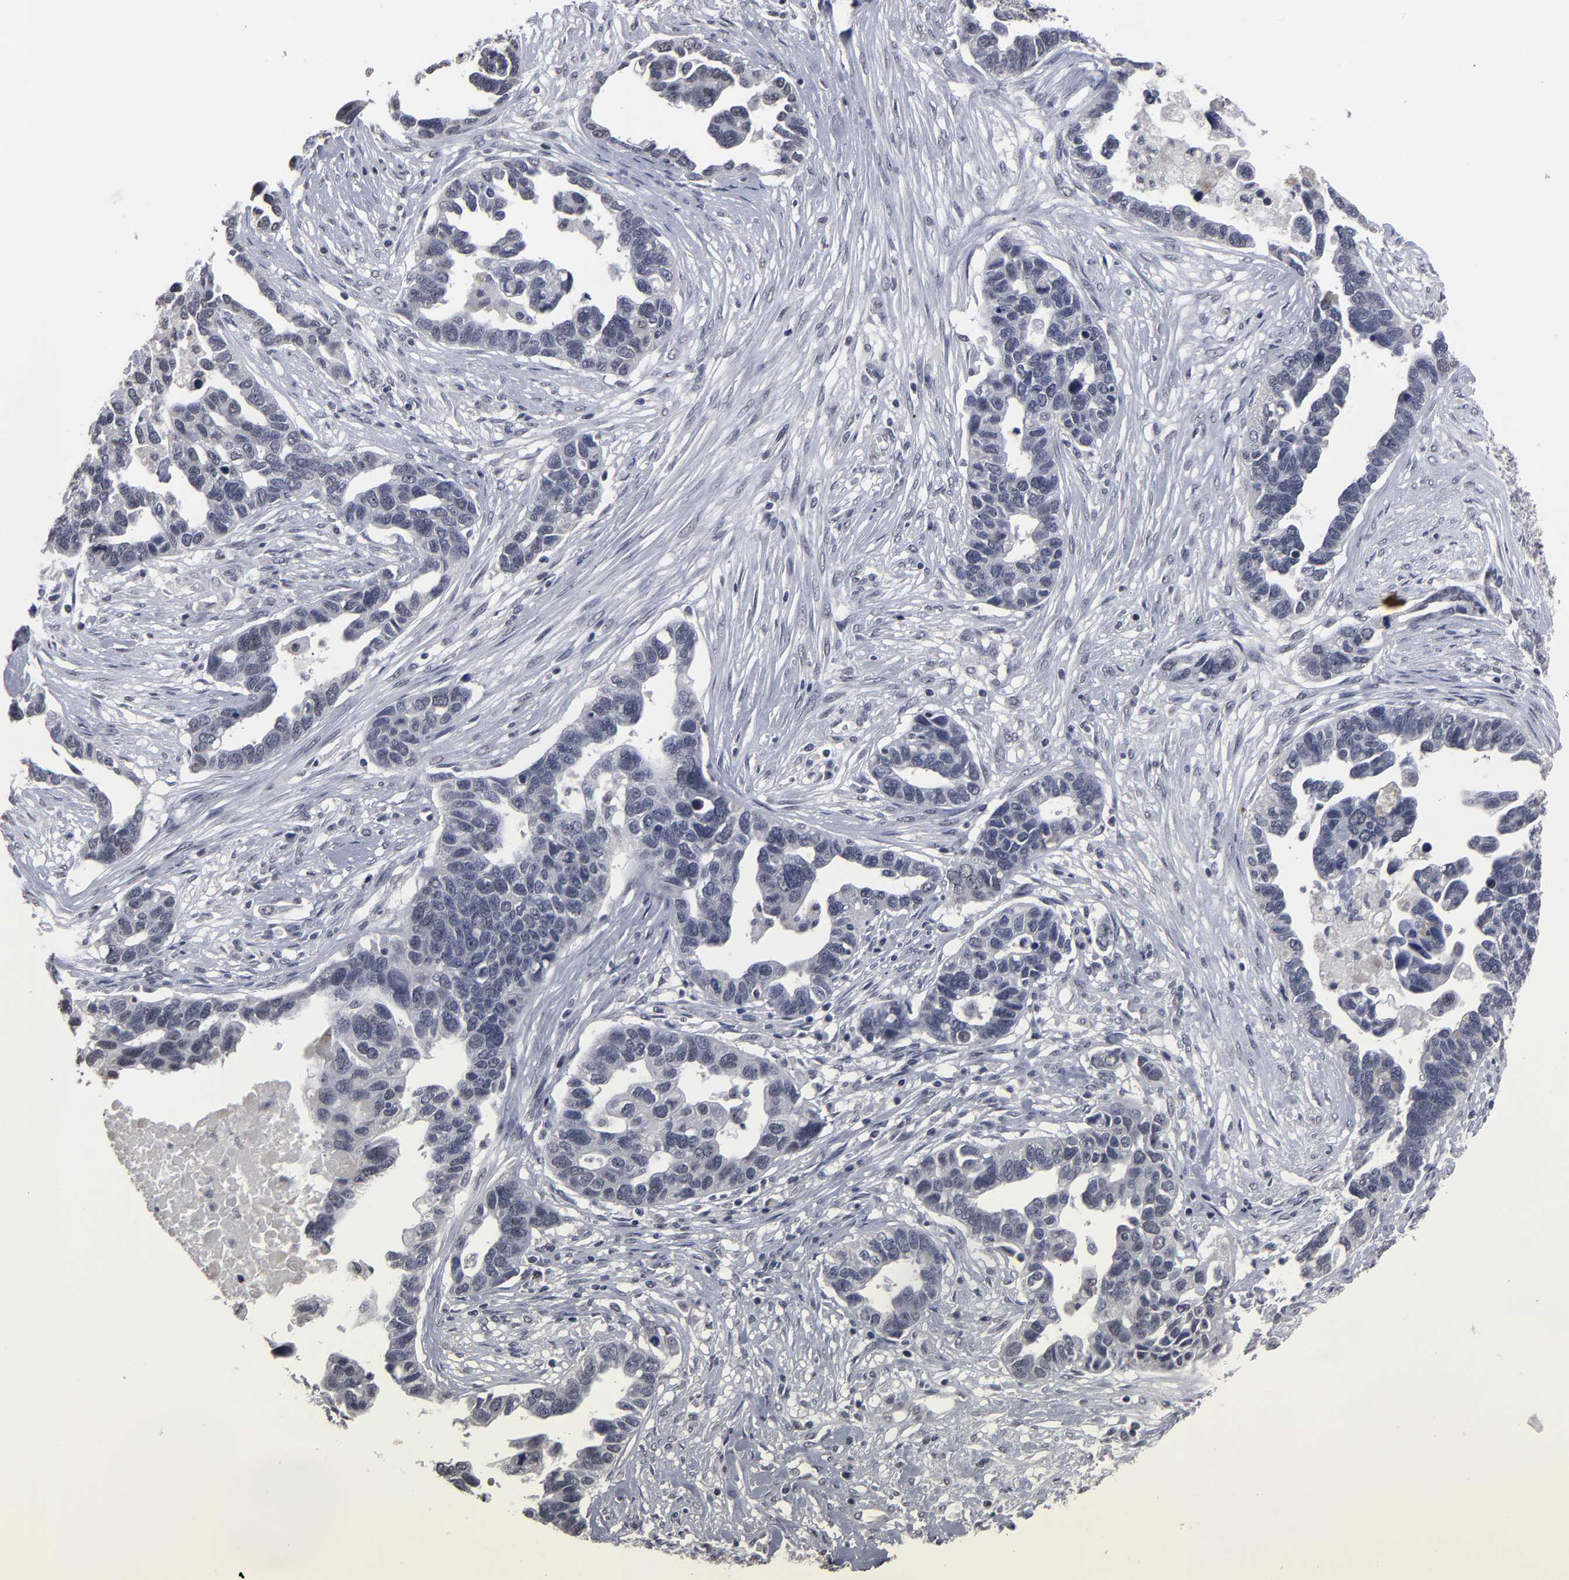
{"staining": {"intensity": "negative", "quantity": "none", "location": "none"}, "tissue": "ovarian cancer", "cell_type": "Tumor cells", "image_type": "cancer", "snomed": [{"axis": "morphology", "description": "Cystadenocarcinoma, serous, NOS"}, {"axis": "topography", "description": "Ovary"}], "caption": "Human ovarian cancer stained for a protein using immunohistochemistry (IHC) displays no expression in tumor cells.", "gene": "SSRP1", "patient": {"sex": "female", "age": 54}}